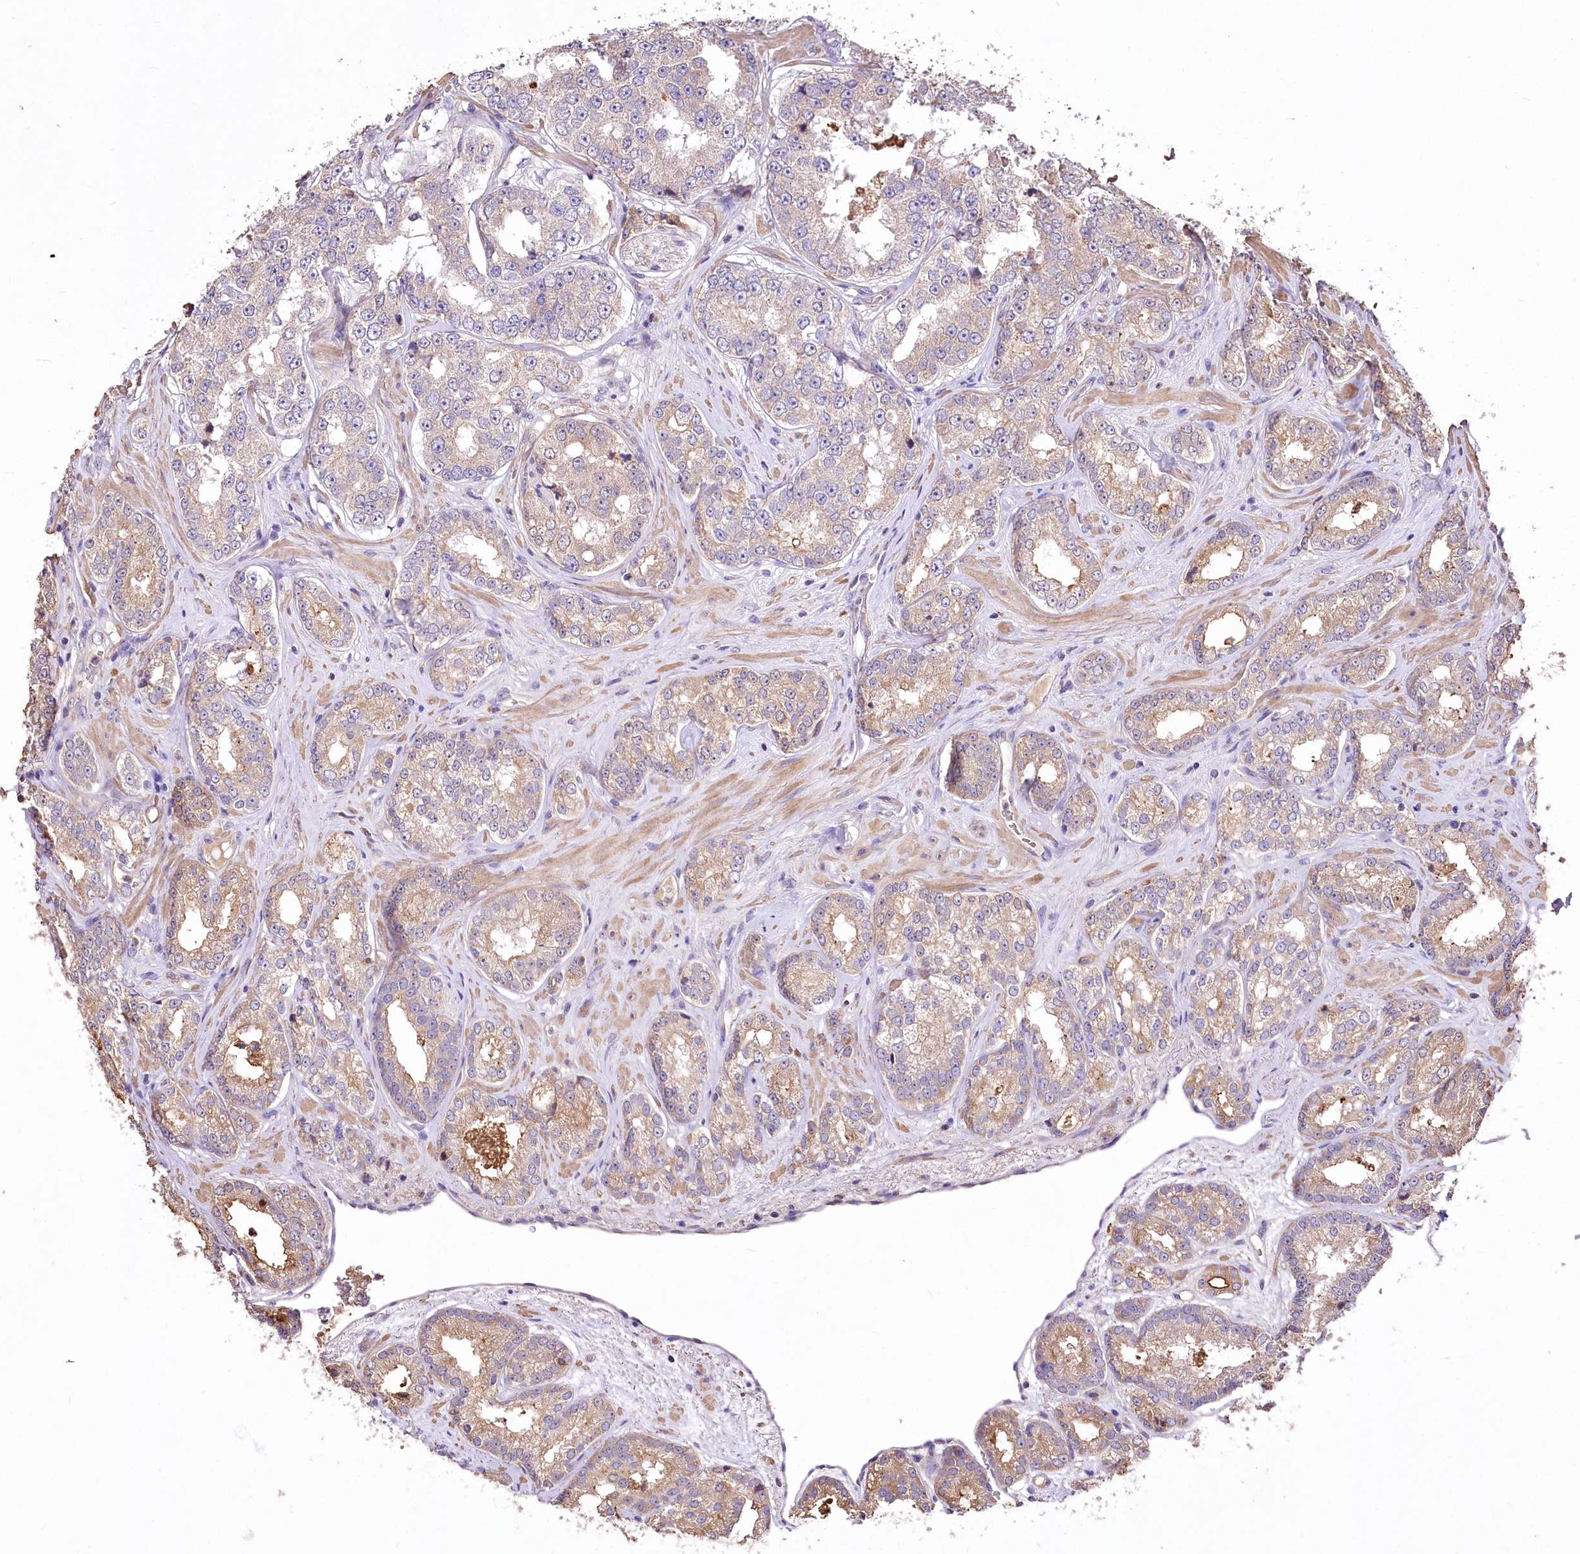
{"staining": {"intensity": "moderate", "quantity": ">75%", "location": "cytoplasmic/membranous"}, "tissue": "prostate cancer", "cell_type": "Tumor cells", "image_type": "cancer", "snomed": [{"axis": "morphology", "description": "Normal tissue, NOS"}, {"axis": "morphology", "description": "Adenocarcinoma, High grade"}, {"axis": "topography", "description": "Prostate"}], "caption": "Adenocarcinoma (high-grade) (prostate) was stained to show a protein in brown. There is medium levels of moderate cytoplasmic/membranous staining in approximately >75% of tumor cells. Immunohistochemistry stains the protein in brown and the nuclei are stained blue.", "gene": "PCYOX1L", "patient": {"sex": "male", "age": 83}}